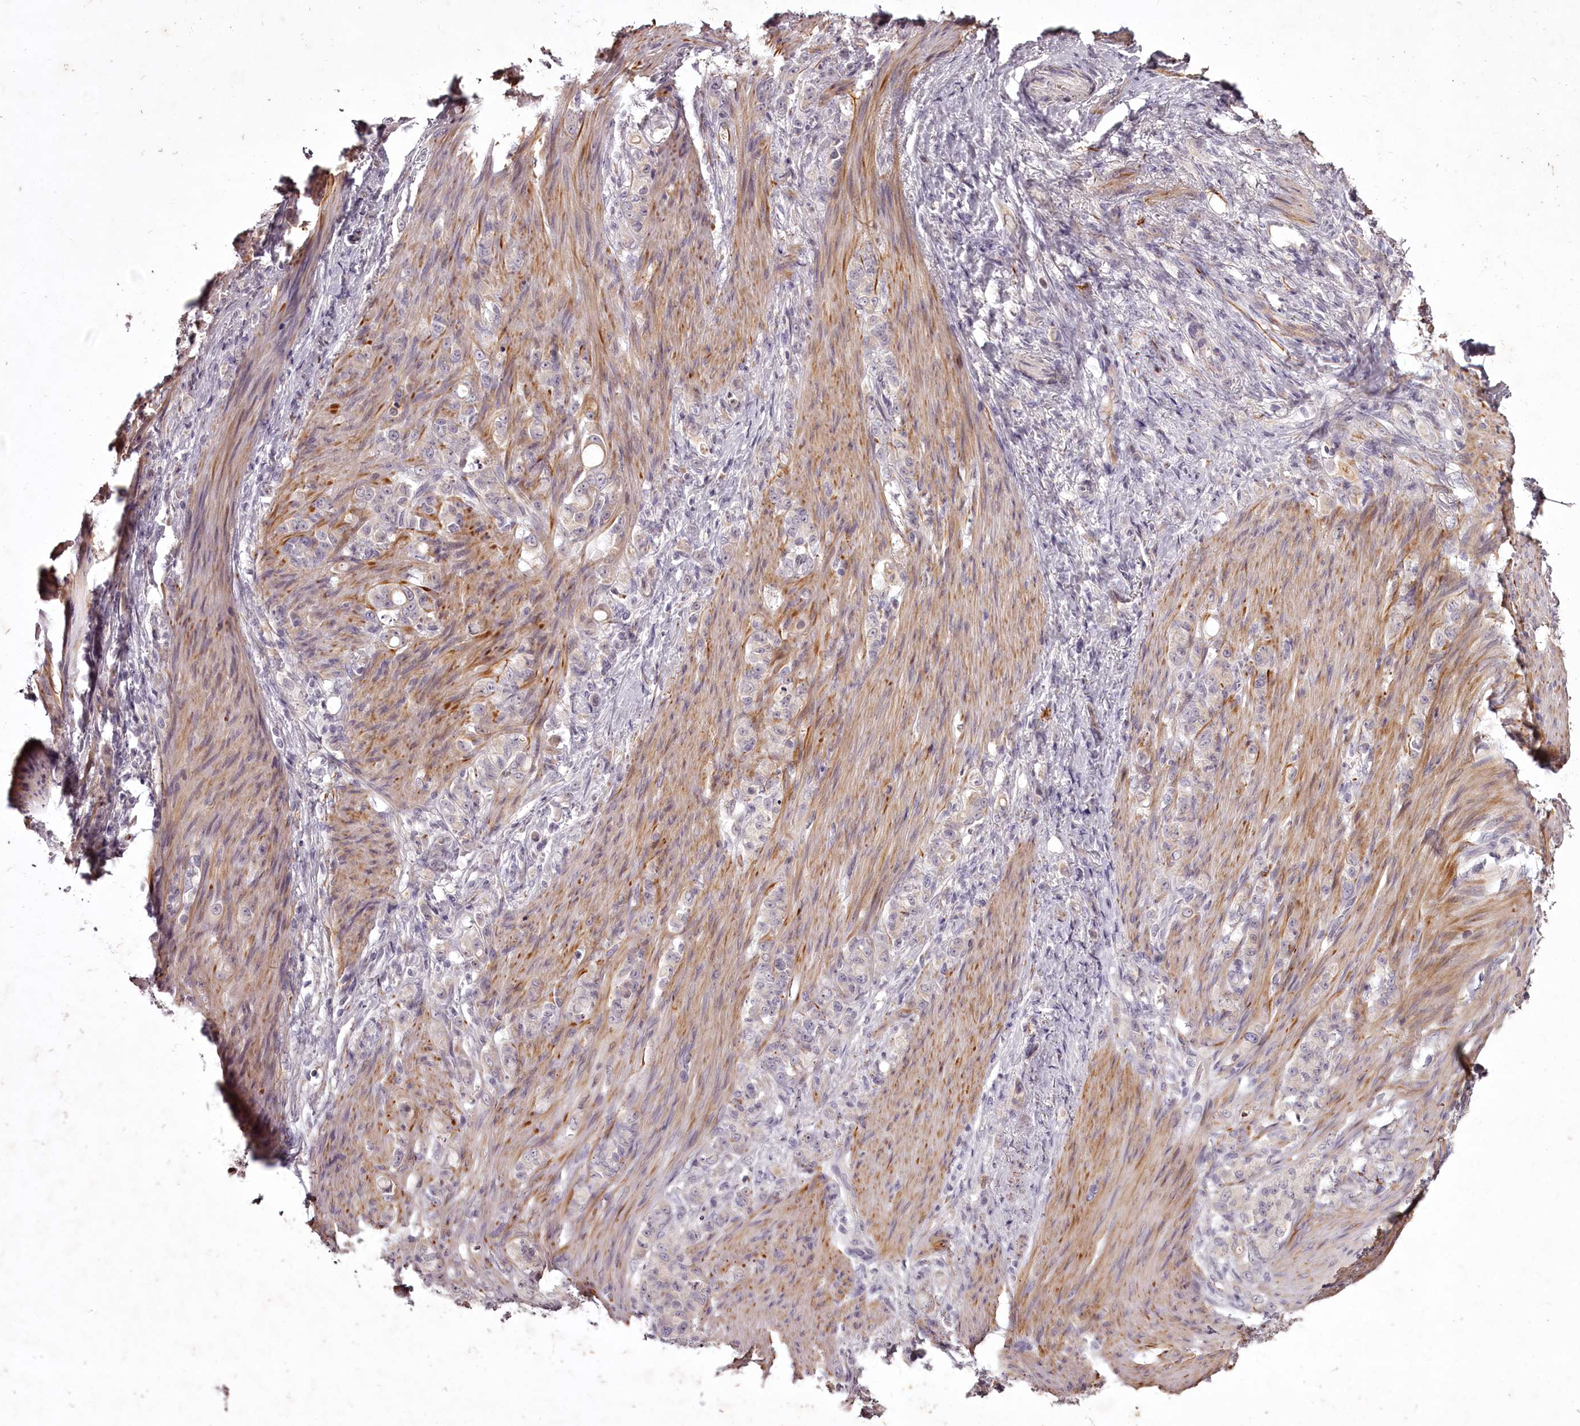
{"staining": {"intensity": "negative", "quantity": "none", "location": "none"}, "tissue": "stomach cancer", "cell_type": "Tumor cells", "image_type": "cancer", "snomed": [{"axis": "morphology", "description": "Adenocarcinoma, NOS"}, {"axis": "topography", "description": "Stomach"}], "caption": "This image is of adenocarcinoma (stomach) stained with IHC to label a protein in brown with the nuclei are counter-stained blue. There is no staining in tumor cells. Nuclei are stained in blue.", "gene": "RBMXL2", "patient": {"sex": "female", "age": 79}}